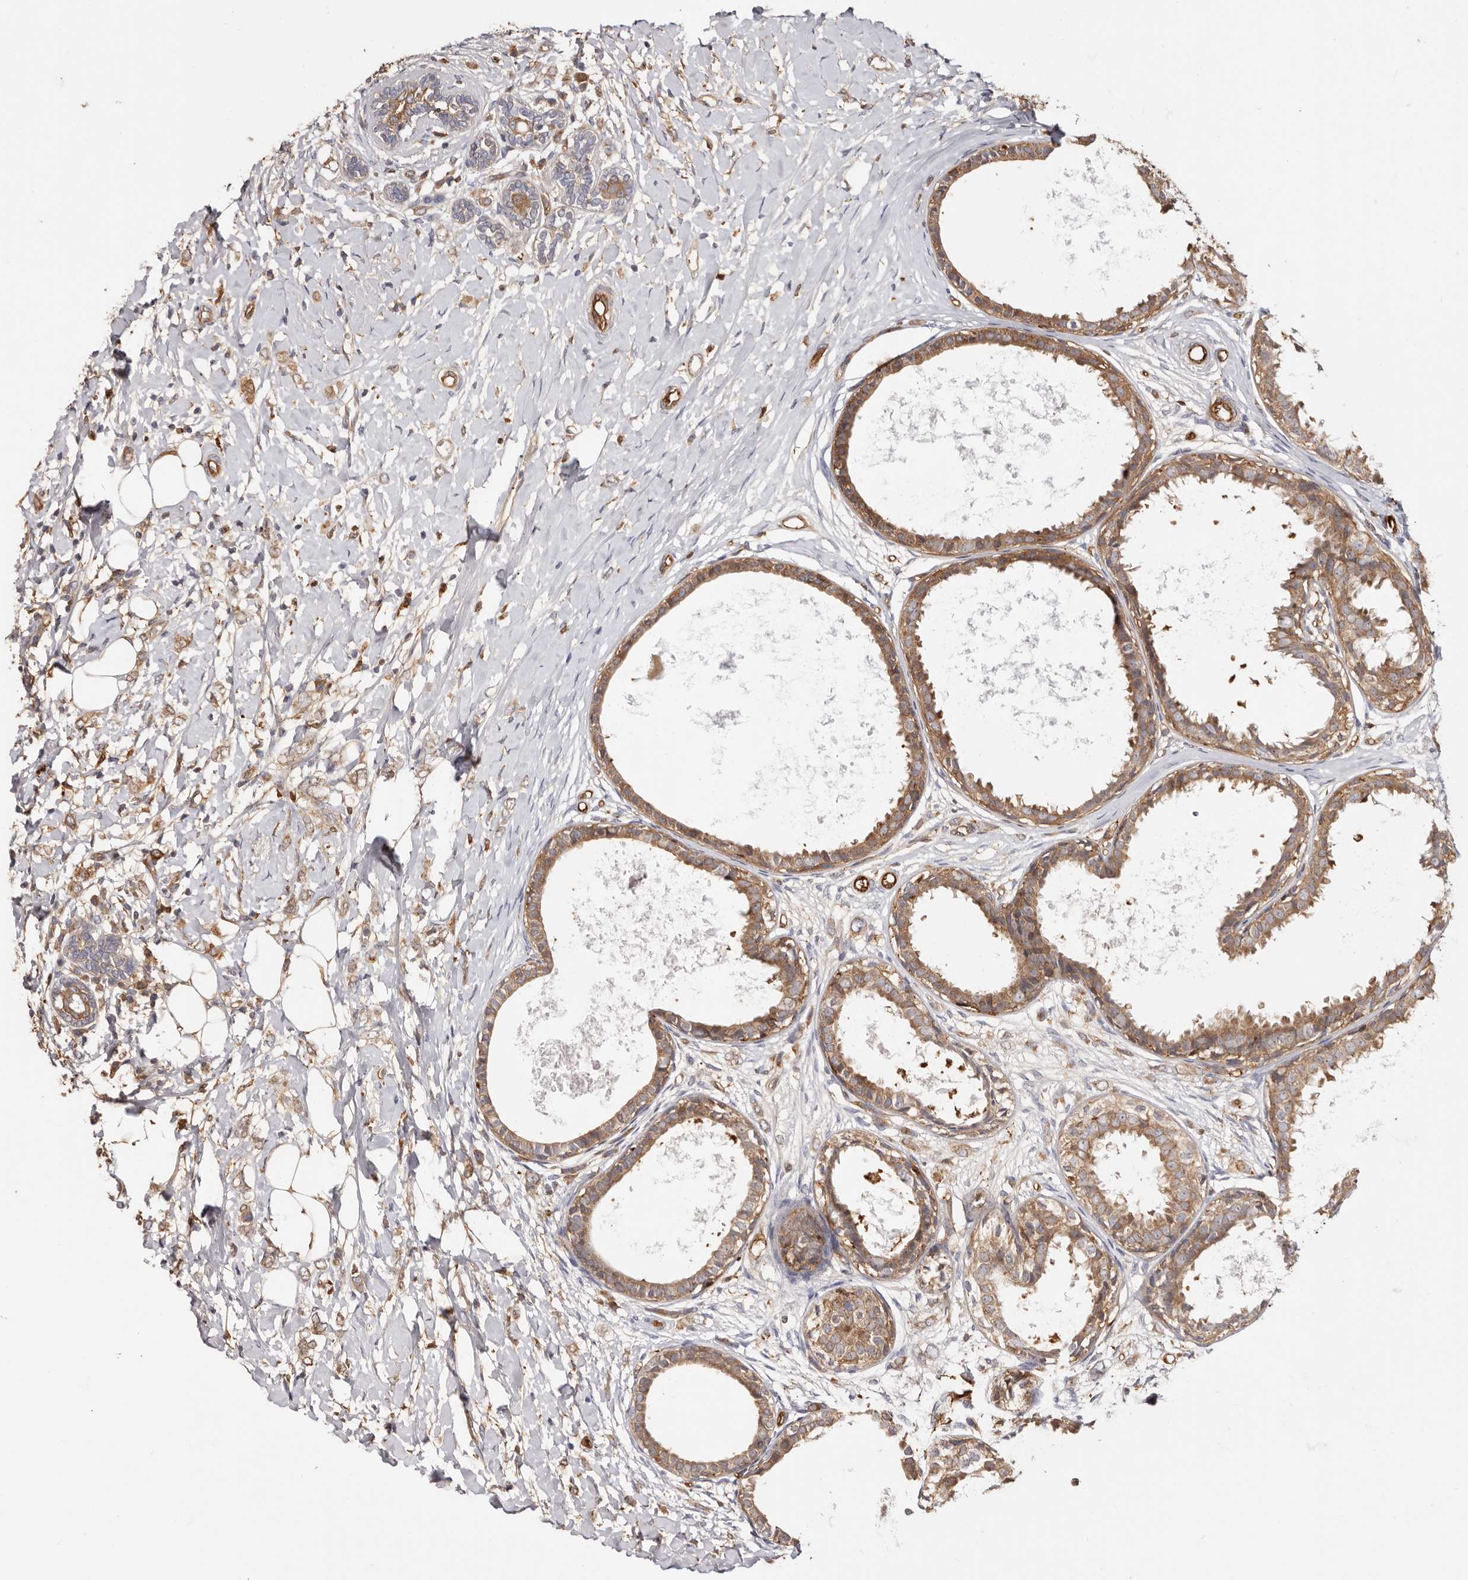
{"staining": {"intensity": "moderate", "quantity": ">75%", "location": "cytoplasmic/membranous"}, "tissue": "breast cancer", "cell_type": "Tumor cells", "image_type": "cancer", "snomed": [{"axis": "morphology", "description": "Normal tissue, NOS"}, {"axis": "morphology", "description": "Lobular carcinoma"}, {"axis": "topography", "description": "Breast"}], "caption": "Brown immunohistochemical staining in lobular carcinoma (breast) shows moderate cytoplasmic/membranous positivity in about >75% of tumor cells.", "gene": "LAP3", "patient": {"sex": "female", "age": 47}}